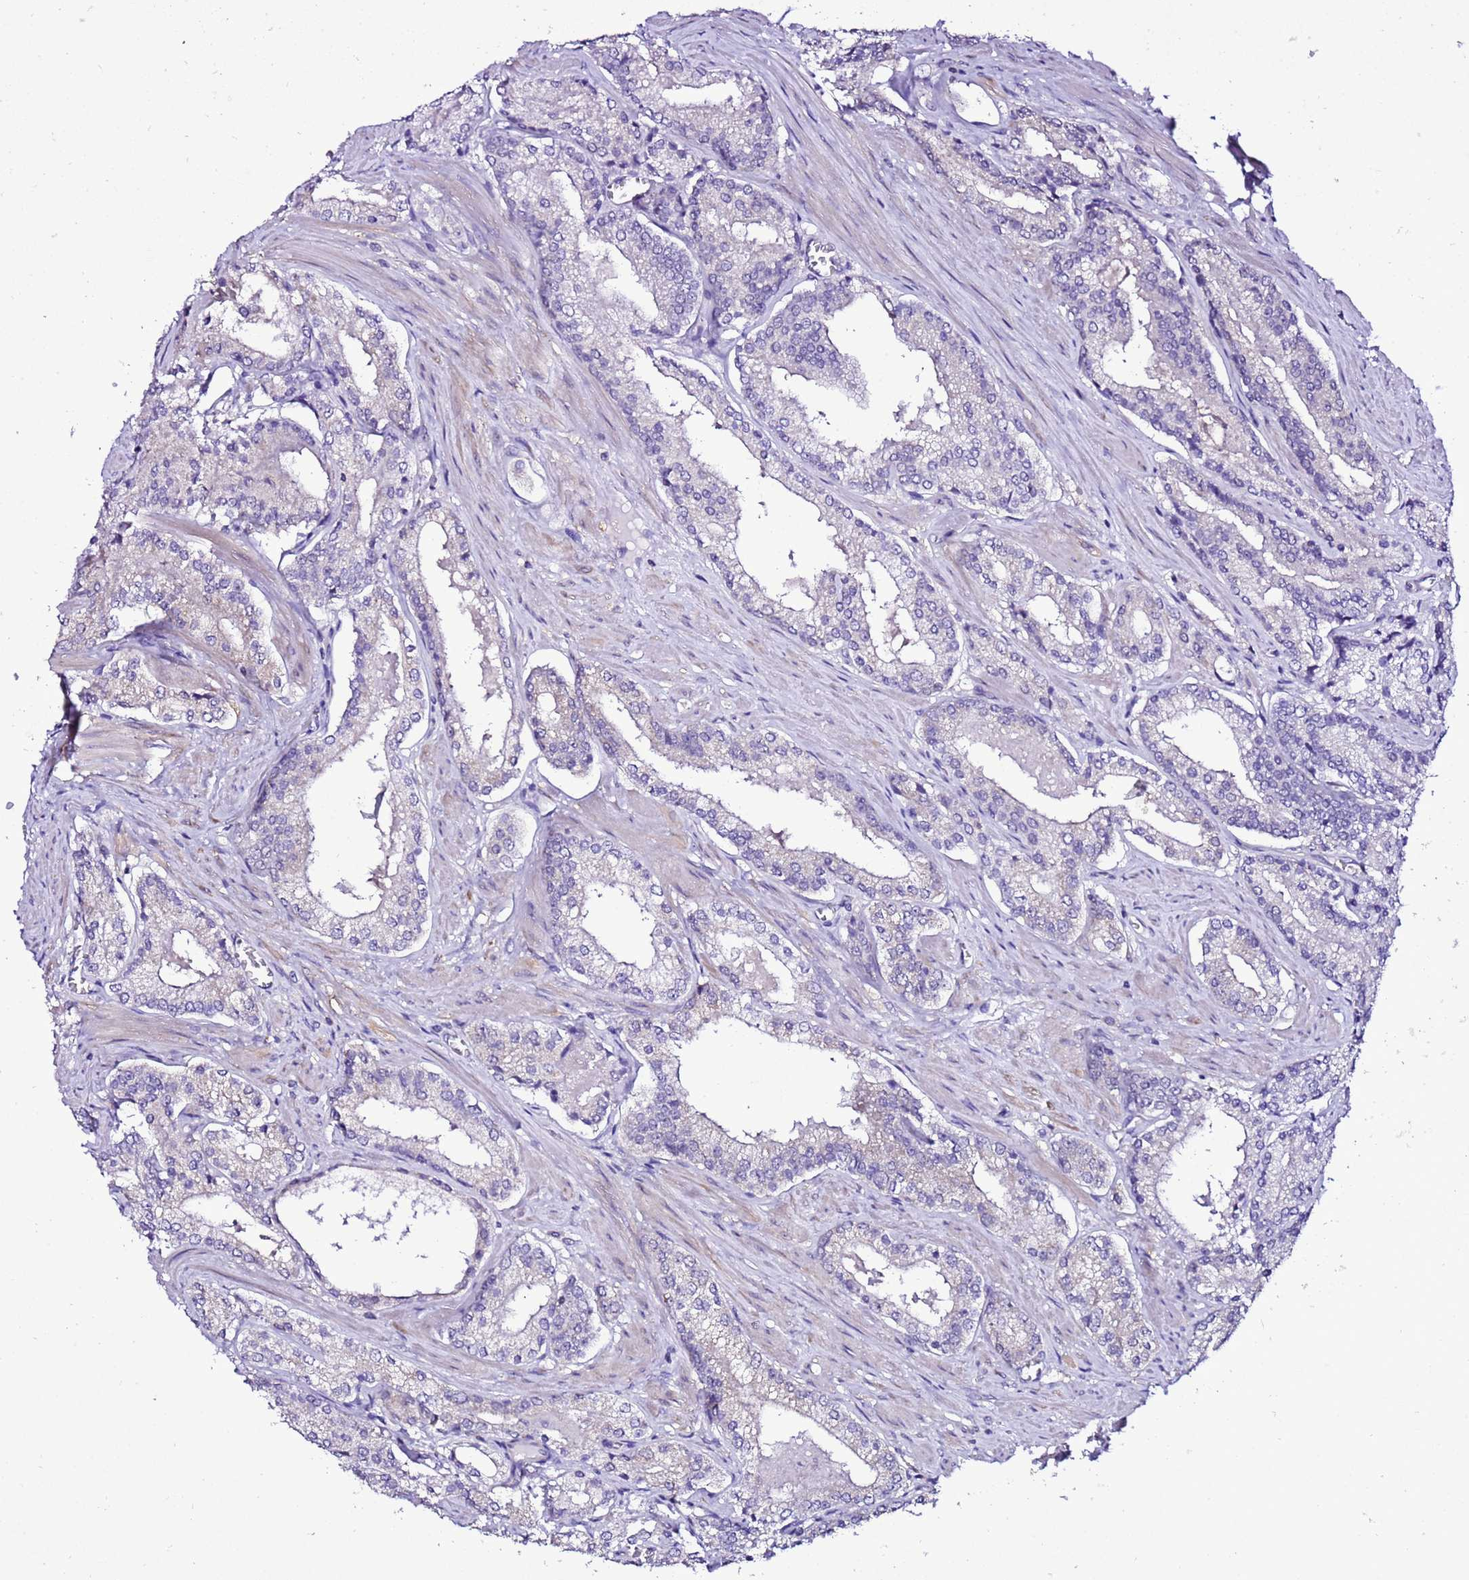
{"staining": {"intensity": "negative", "quantity": "none", "location": "none"}, "tissue": "prostate cancer", "cell_type": "Tumor cells", "image_type": "cancer", "snomed": [{"axis": "morphology", "description": "Adenocarcinoma, Low grade"}, {"axis": "topography", "description": "Prostate"}], "caption": "IHC image of neoplastic tissue: human prostate low-grade adenocarcinoma stained with DAB (3,3'-diaminobenzidine) exhibits no significant protein staining in tumor cells.", "gene": "DPH6", "patient": {"sex": "male", "age": 54}}